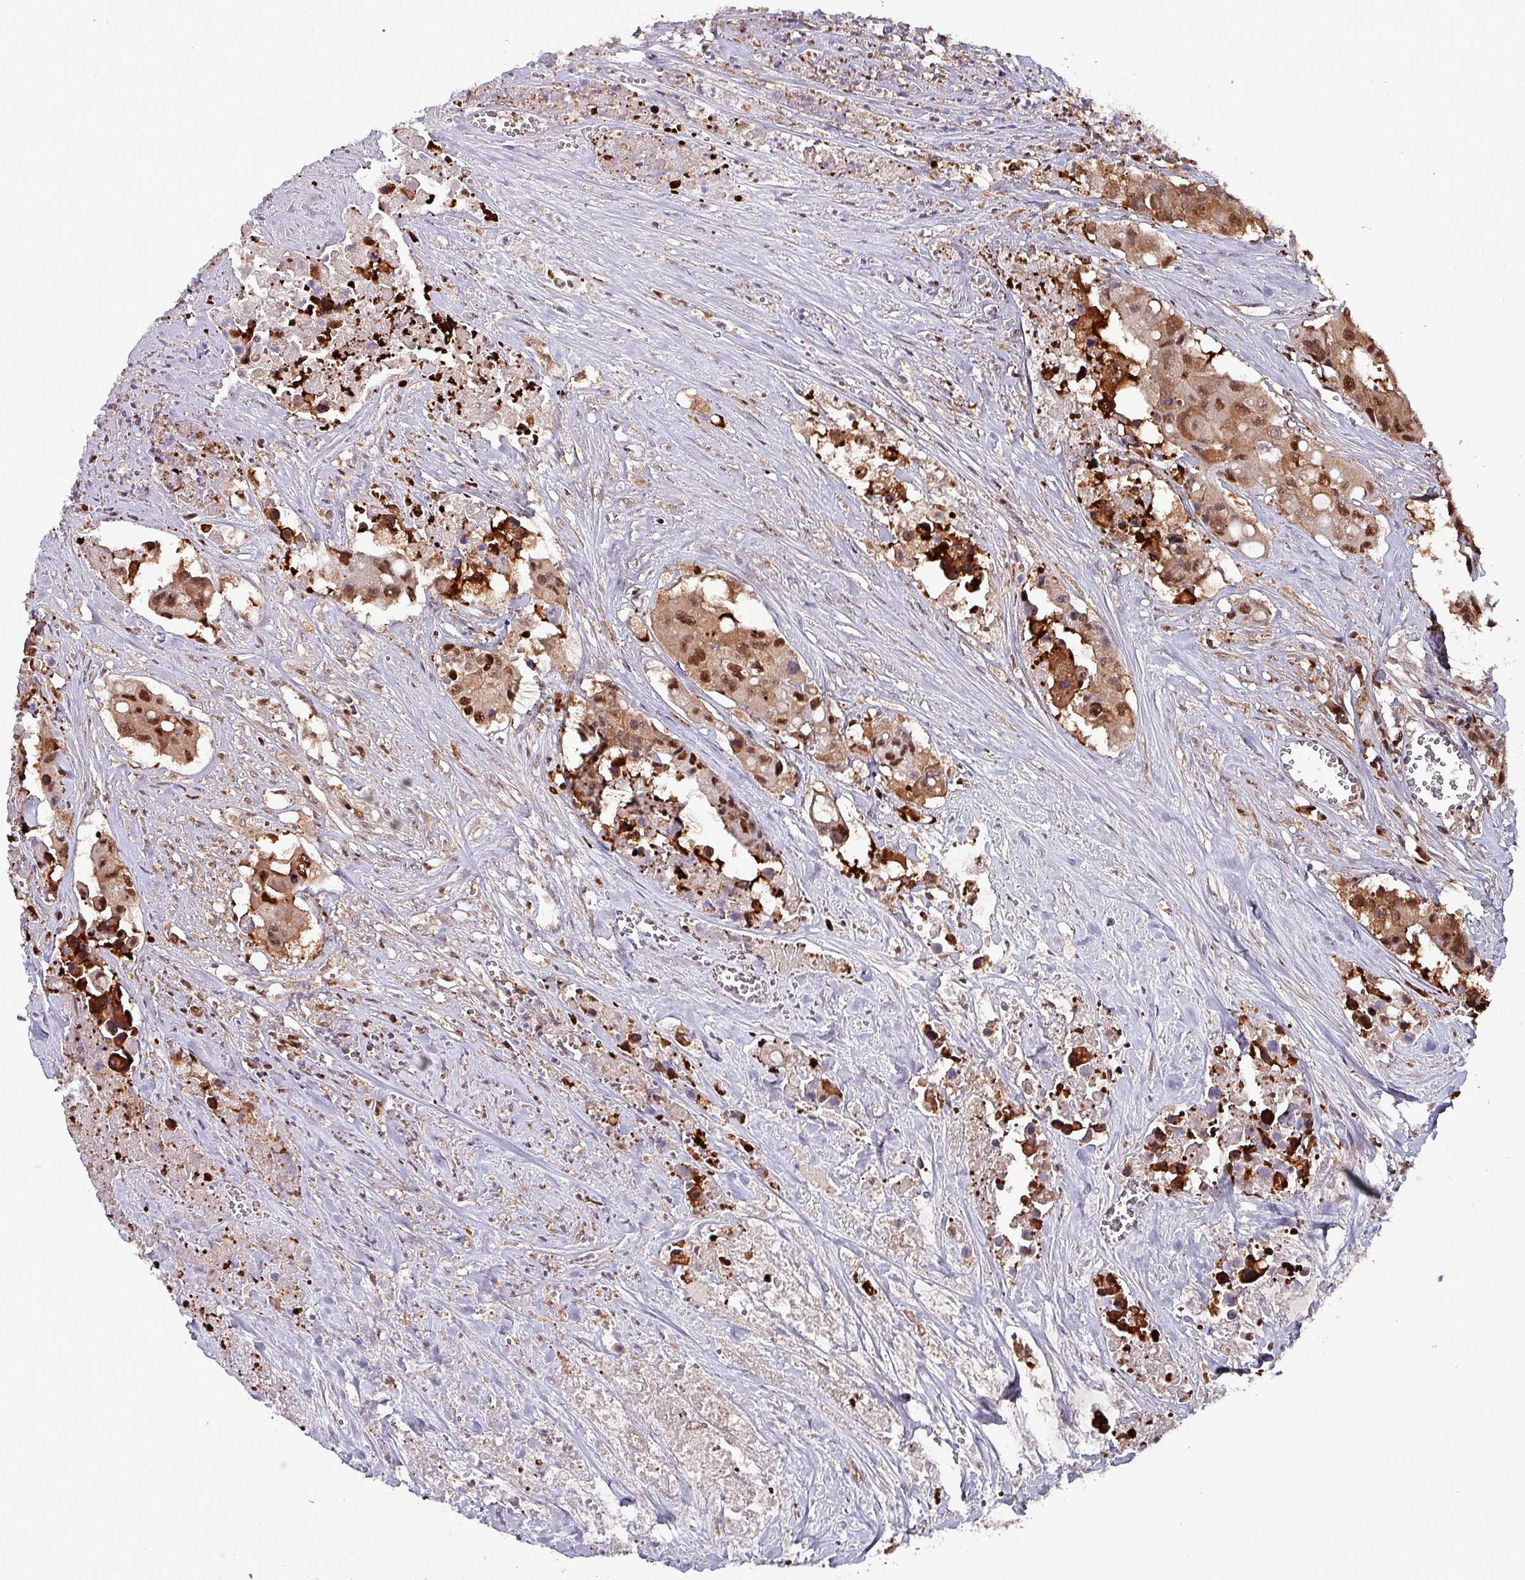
{"staining": {"intensity": "strong", "quantity": ">75%", "location": "cytoplasmic/membranous,nuclear"}, "tissue": "colorectal cancer", "cell_type": "Tumor cells", "image_type": "cancer", "snomed": [{"axis": "morphology", "description": "Adenocarcinoma, NOS"}, {"axis": "topography", "description": "Colon"}], "caption": "IHC (DAB) staining of human colorectal adenocarcinoma demonstrates strong cytoplasmic/membranous and nuclear protein positivity in approximately >75% of tumor cells. (DAB IHC, brown staining for protein, blue staining for nuclei).", "gene": "PSMB8", "patient": {"sex": "male", "age": 77}}